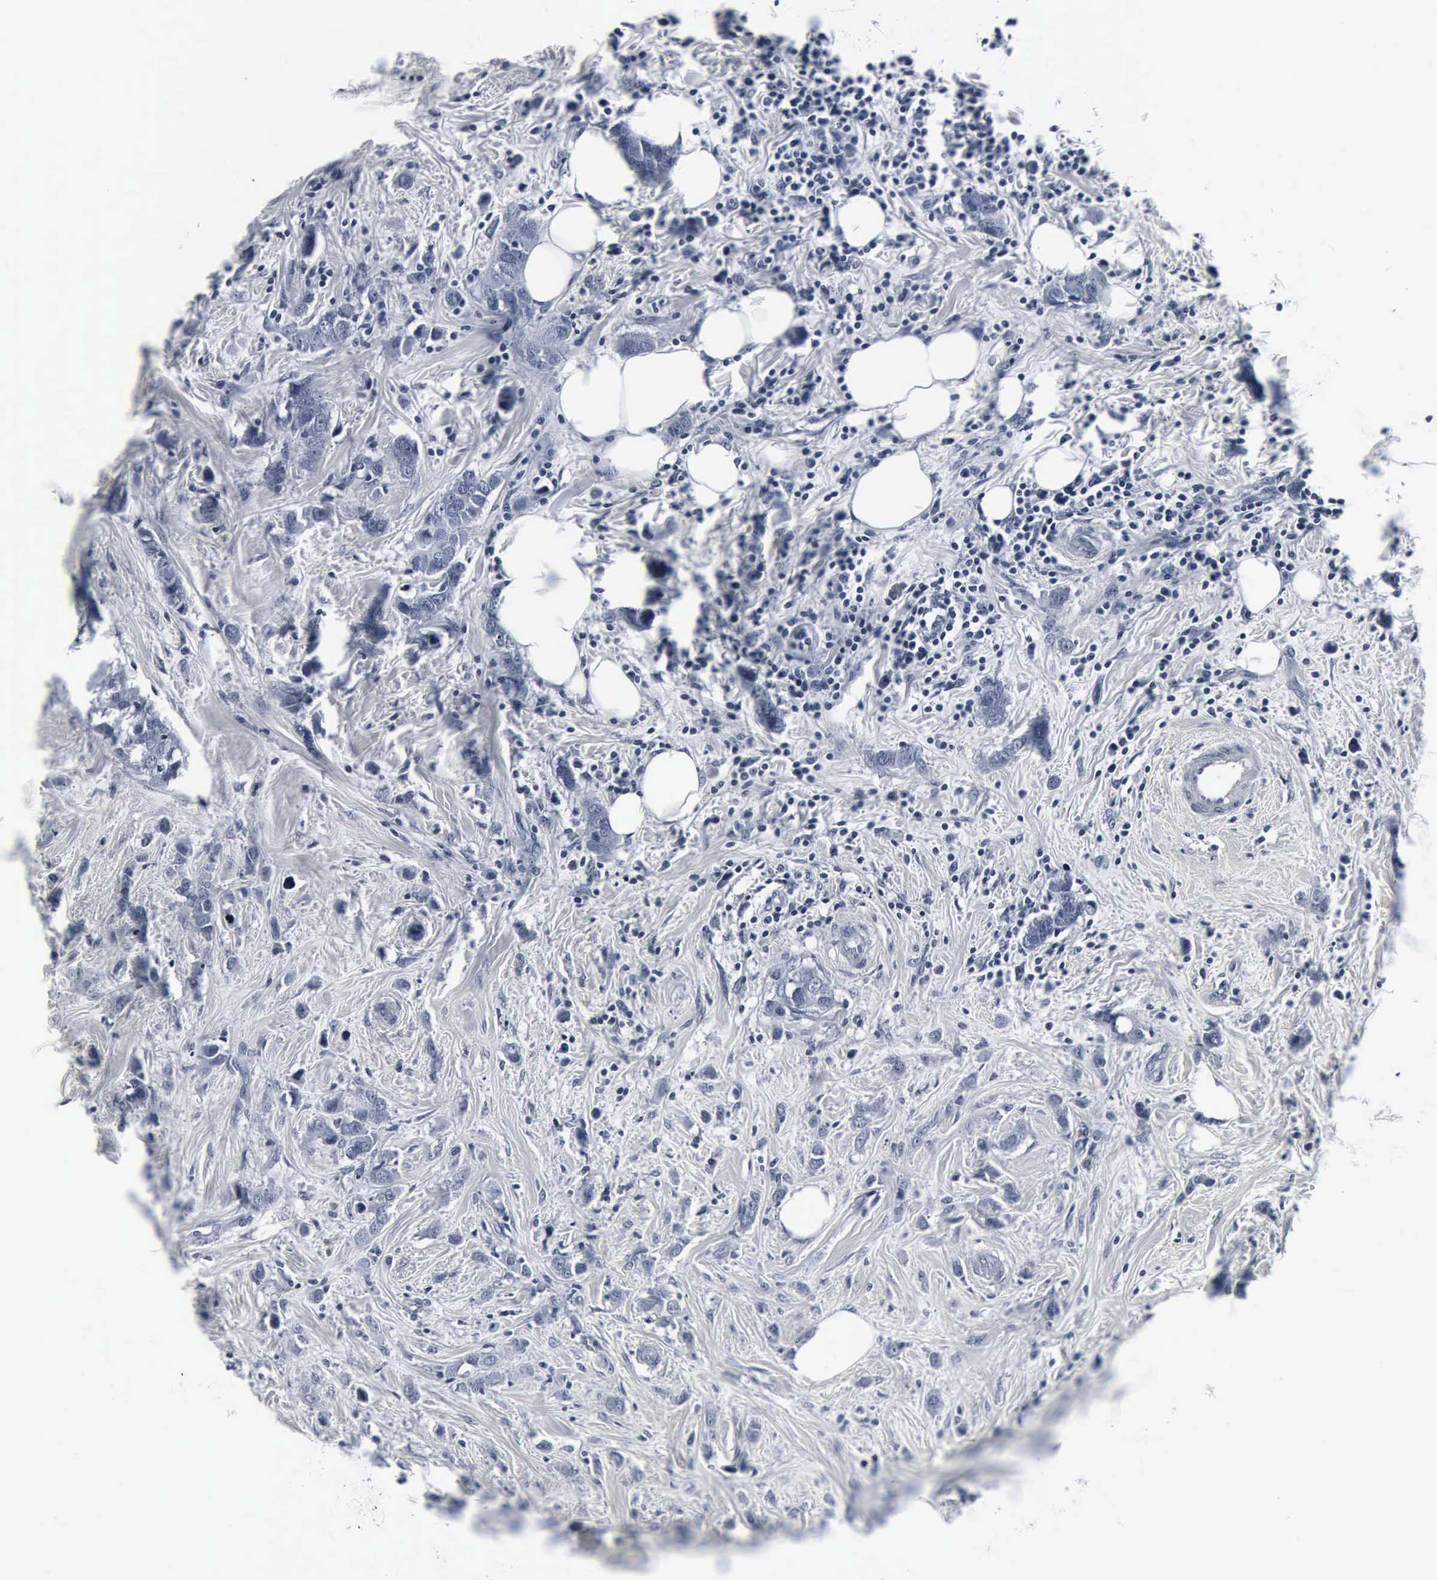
{"staining": {"intensity": "negative", "quantity": "none", "location": "none"}, "tissue": "breast cancer", "cell_type": "Tumor cells", "image_type": "cancer", "snomed": [{"axis": "morphology", "description": "Normal tissue, NOS"}, {"axis": "morphology", "description": "Duct carcinoma"}, {"axis": "topography", "description": "Breast"}], "caption": "There is no significant staining in tumor cells of breast cancer (infiltrating ductal carcinoma).", "gene": "SNAP25", "patient": {"sex": "female", "age": 50}}